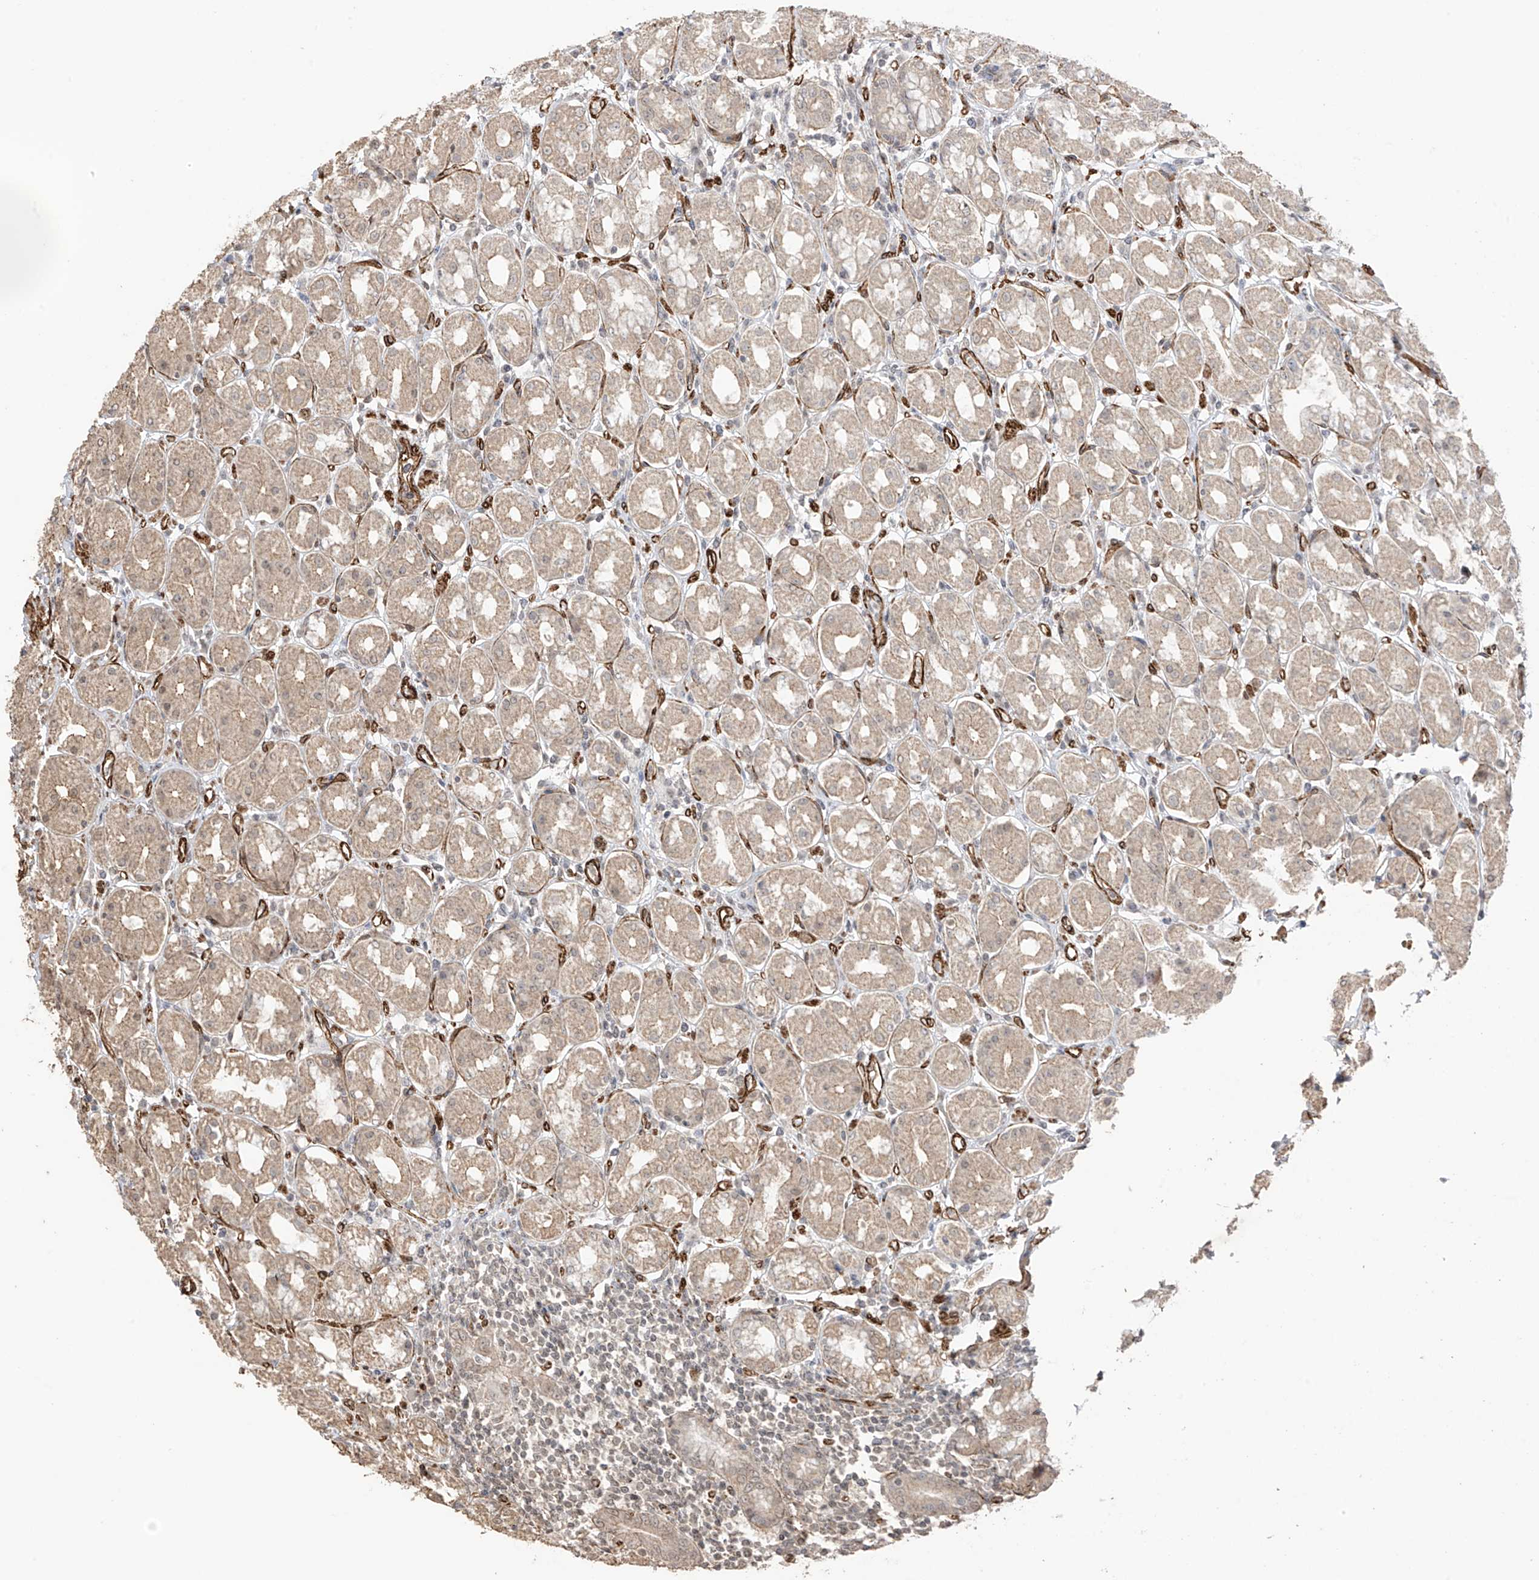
{"staining": {"intensity": "weak", "quantity": ">75%", "location": "cytoplasmic/membranous,nuclear"}, "tissue": "stomach", "cell_type": "Glandular cells", "image_type": "normal", "snomed": [{"axis": "morphology", "description": "Normal tissue, NOS"}, {"axis": "topography", "description": "Stomach"}, {"axis": "topography", "description": "Stomach, lower"}], "caption": "Glandular cells demonstrate low levels of weak cytoplasmic/membranous,nuclear expression in about >75% of cells in benign stomach. (Stains: DAB (3,3'-diaminobenzidine) in brown, nuclei in blue, Microscopy: brightfield microscopy at high magnification).", "gene": "TTLL5", "patient": {"sex": "female", "age": 56}}